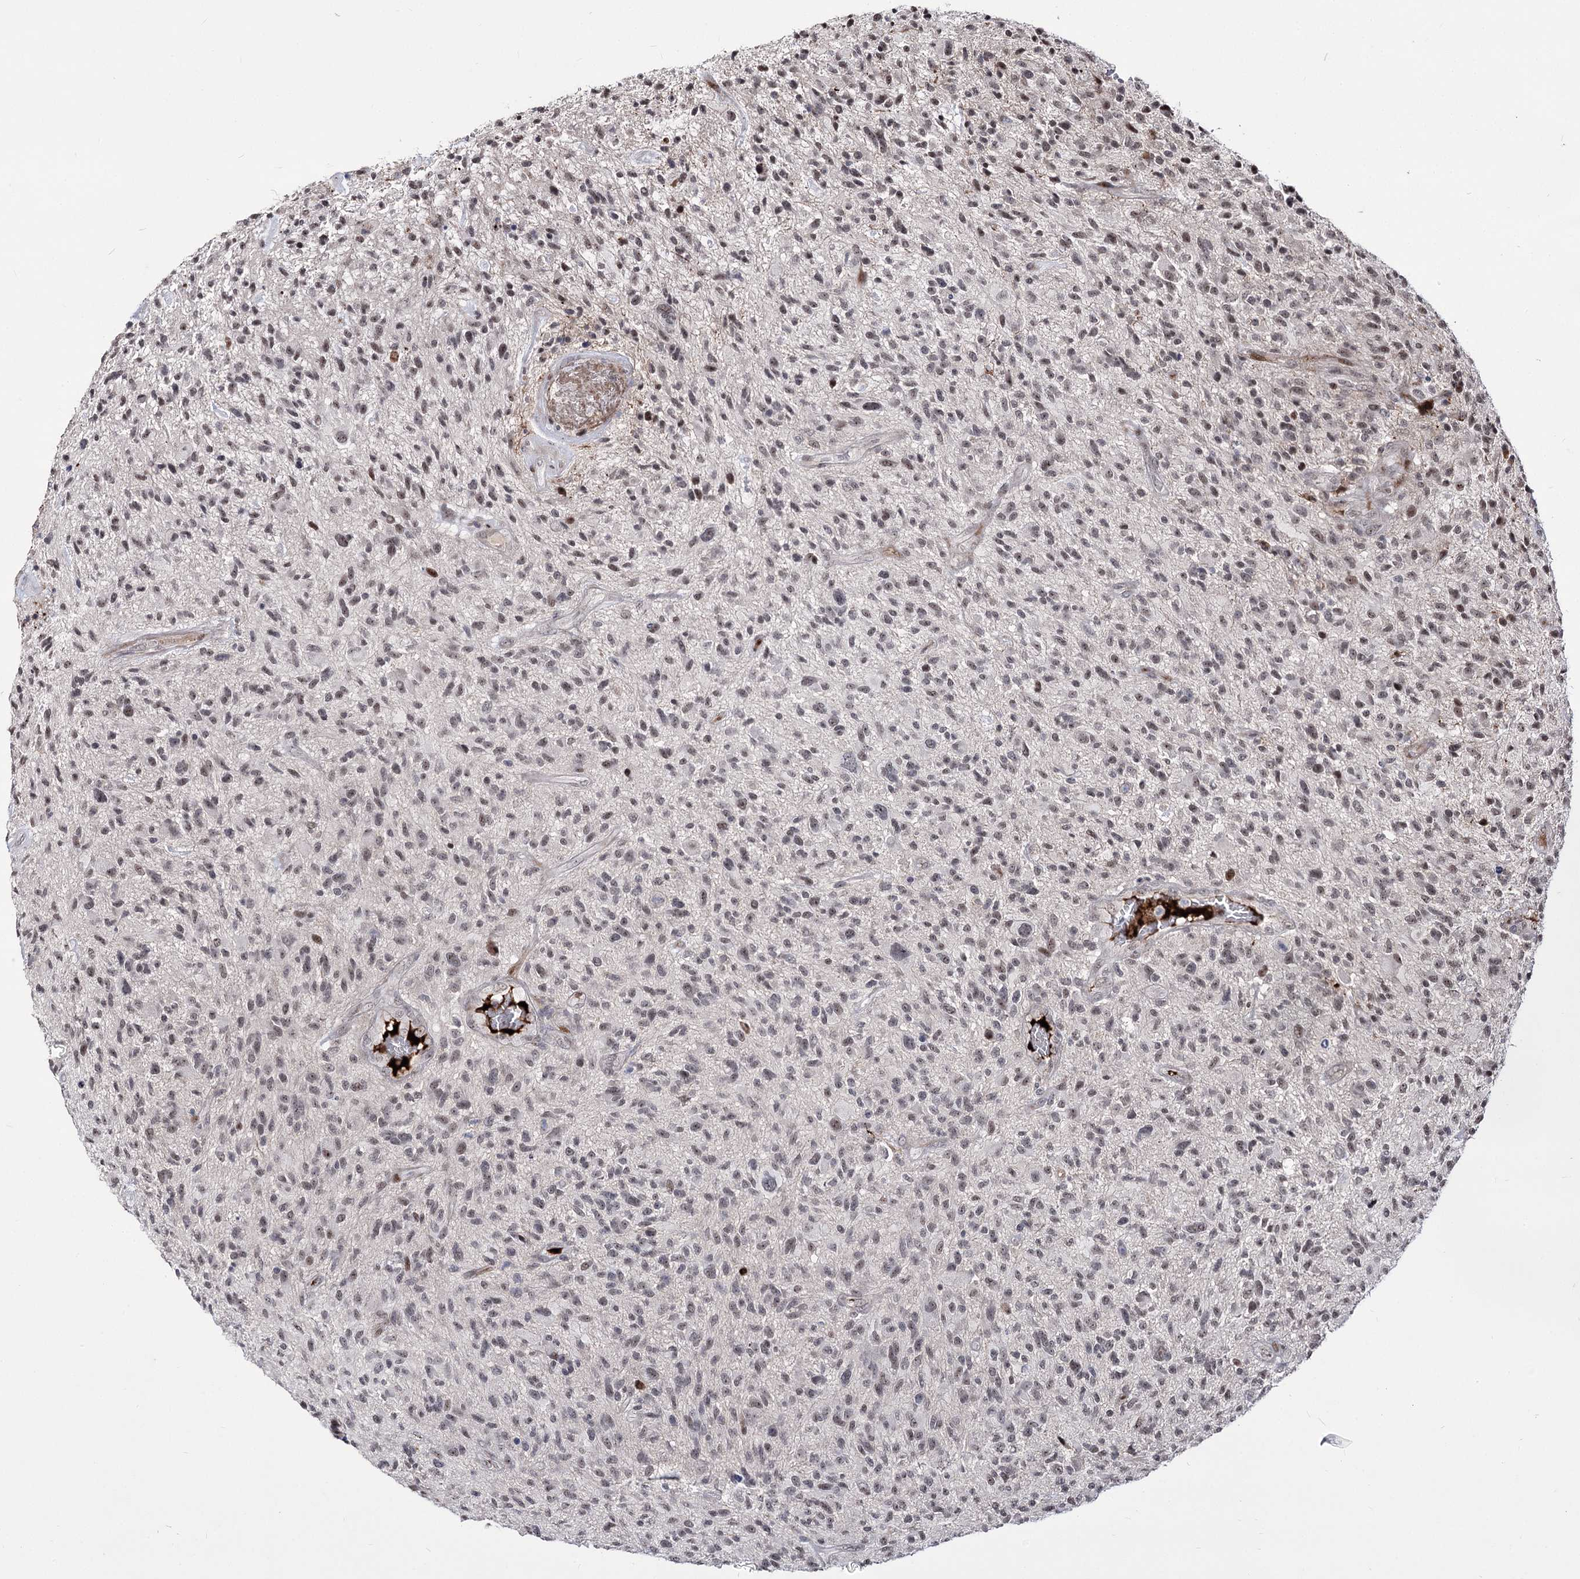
{"staining": {"intensity": "weak", "quantity": ">75%", "location": "nuclear"}, "tissue": "glioma", "cell_type": "Tumor cells", "image_type": "cancer", "snomed": [{"axis": "morphology", "description": "Glioma, malignant, High grade"}, {"axis": "topography", "description": "Brain"}], "caption": "IHC of human glioma shows low levels of weak nuclear positivity in approximately >75% of tumor cells.", "gene": "STOX1", "patient": {"sex": "male", "age": 47}}